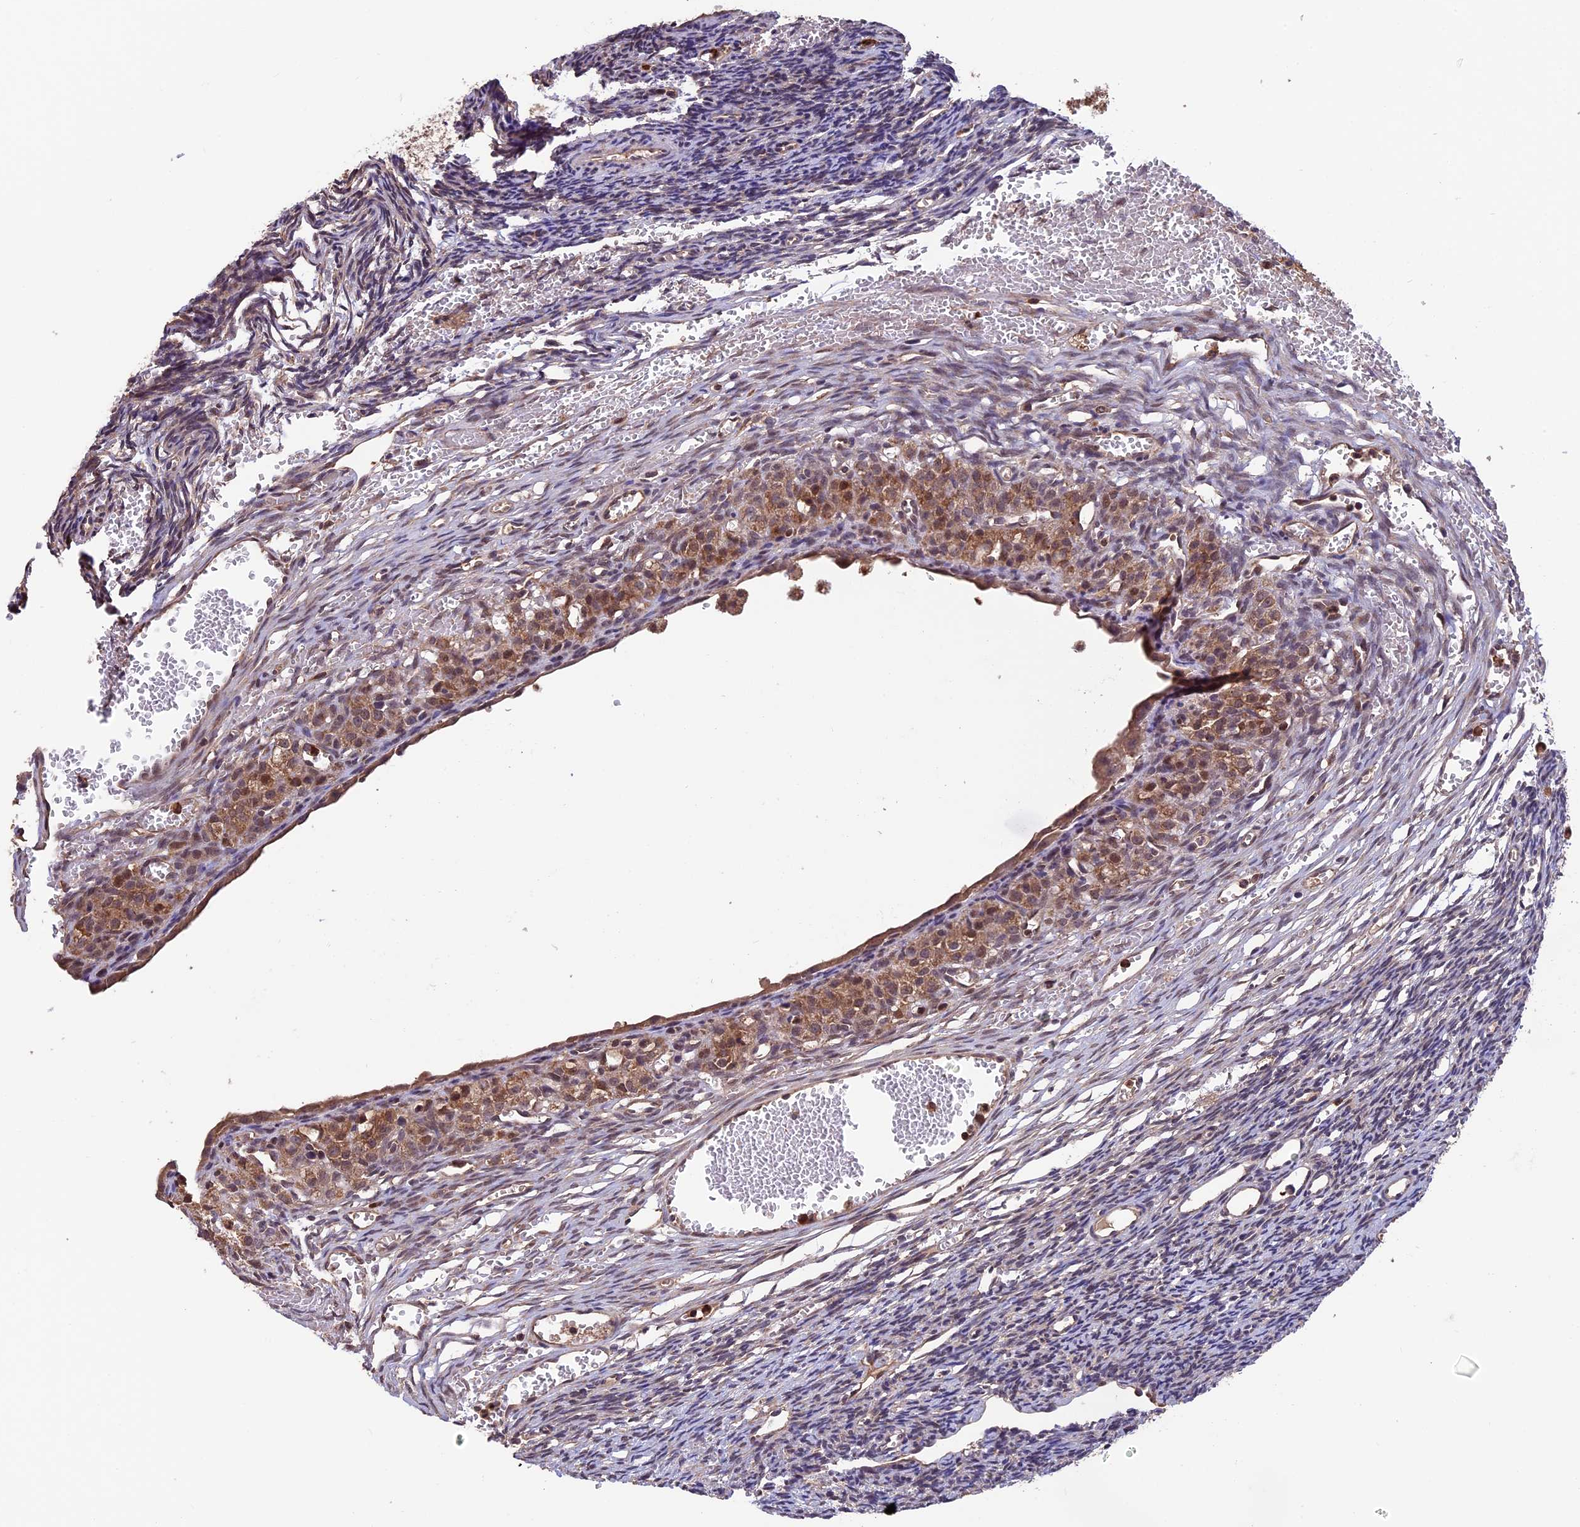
{"staining": {"intensity": "negative", "quantity": "none", "location": "none"}, "tissue": "ovary", "cell_type": "Ovarian stroma cells", "image_type": "normal", "snomed": [{"axis": "morphology", "description": "Normal tissue, NOS"}, {"axis": "topography", "description": "Ovary"}], "caption": "High power microscopy micrograph of an immunohistochemistry image of unremarkable ovary, revealing no significant staining in ovarian stroma cells.", "gene": "PKD2L2", "patient": {"sex": "female", "age": 39}}